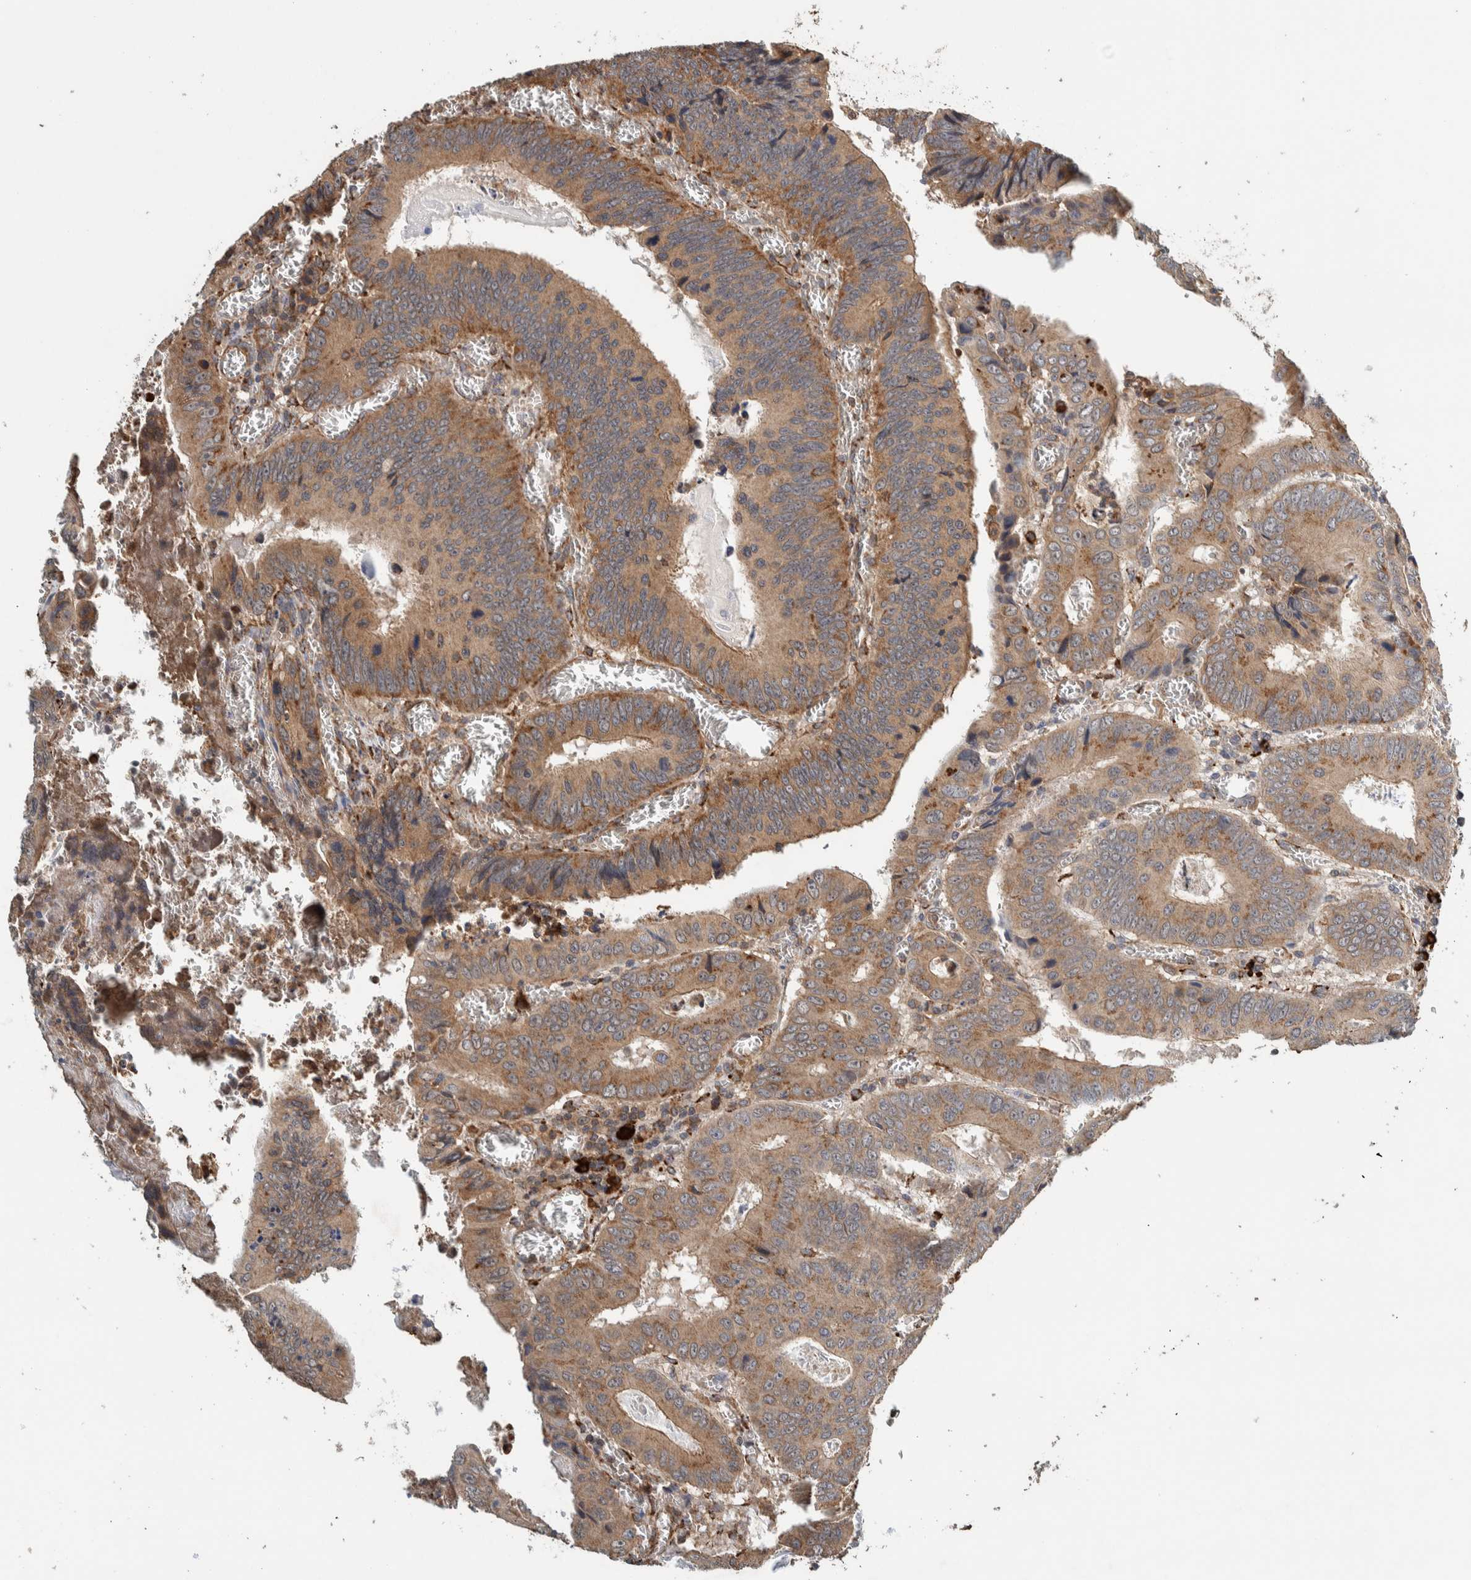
{"staining": {"intensity": "moderate", "quantity": ">75%", "location": "cytoplasmic/membranous"}, "tissue": "colorectal cancer", "cell_type": "Tumor cells", "image_type": "cancer", "snomed": [{"axis": "morphology", "description": "Inflammation, NOS"}, {"axis": "morphology", "description": "Adenocarcinoma, NOS"}, {"axis": "topography", "description": "Colon"}], "caption": "DAB immunohistochemical staining of human adenocarcinoma (colorectal) reveals moderate cytoplasmic/membranous protein staining in approximately >75% of tumor cells. (DAB (3,3'-diaminobenzidine) IHC with brightfield microscopy, high magnification).", "gene": "PLA2G3", "patient": {"sex": "male", "age": 72}}